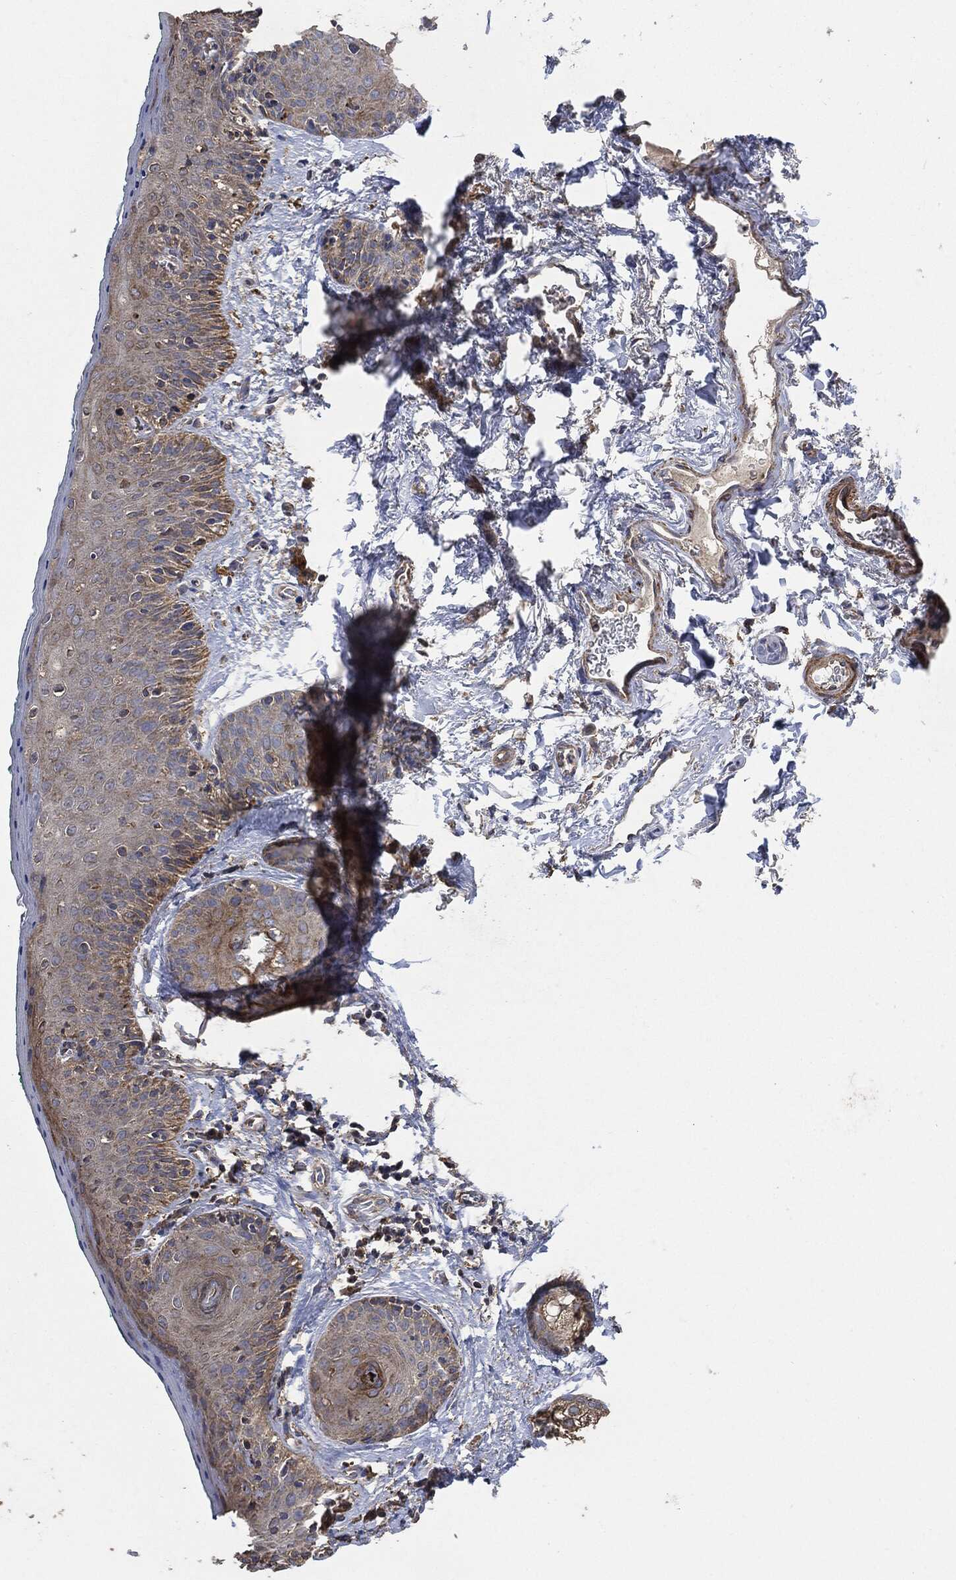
{"staining": {"intensity": "moderate", "quantity": "<25%", "location": "cytoplasmic/membranous"}, "tissue": "vagina", "cell_type": "Squamous epithelial cells", "image_type": "normal", "snomed": [{"axis": "morphology", "description": "Normal tissue, NOS"}, {"axis": "topography", "description": "Vagina"}], "caption": "Immunohistochemical staining of benign vagina shows low levels of moderate cytoplasmic/membranous expression in approximately <25% of squamous epithelial cells.", "gene": "STK3", "patient": {"sex": "female", "age": 66}}